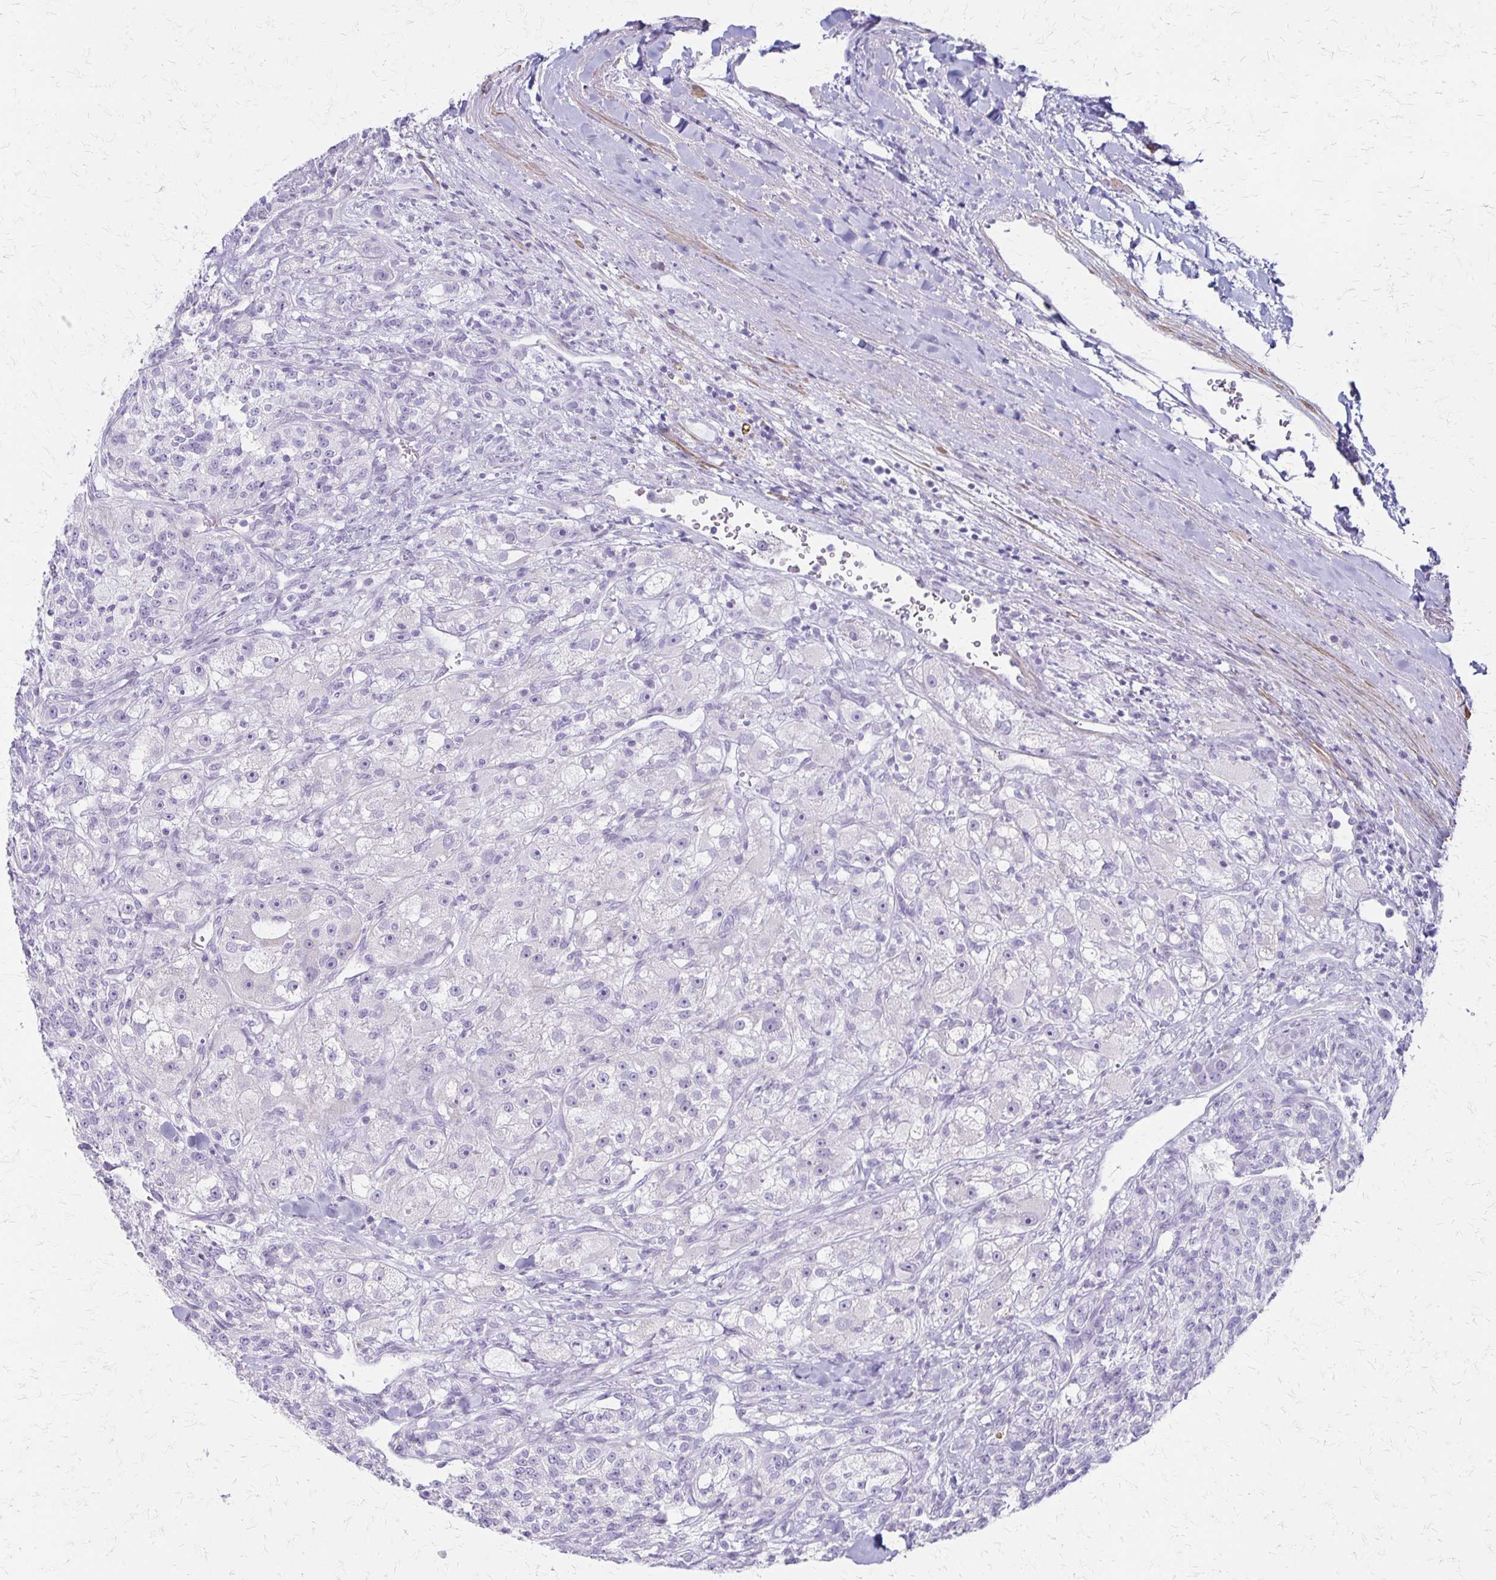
{"staining": {"intensity": "negative", "quantity": "none", "location": "none"}, "tissue": "renal cancer", "cell_type": "Tumor cells", "image_type": "cancer", "snomed": [{"axis": "morphology", "description": "Adenocarcinoma, NOS"}, {"axis": "topography", "description": "Kidney"}], "caption": "IHC of human renal adenocarcinoma shows no expression in tumor cells. (Stains: DAB (3,3'-diaminobenzidine) immunohistochemistry (IHC) with hematoxylin counter stain, Microscopy: brightfield microscopy at high magnification).", "gene": "IVL", "patient": {"sex": "female", "age": 63}}